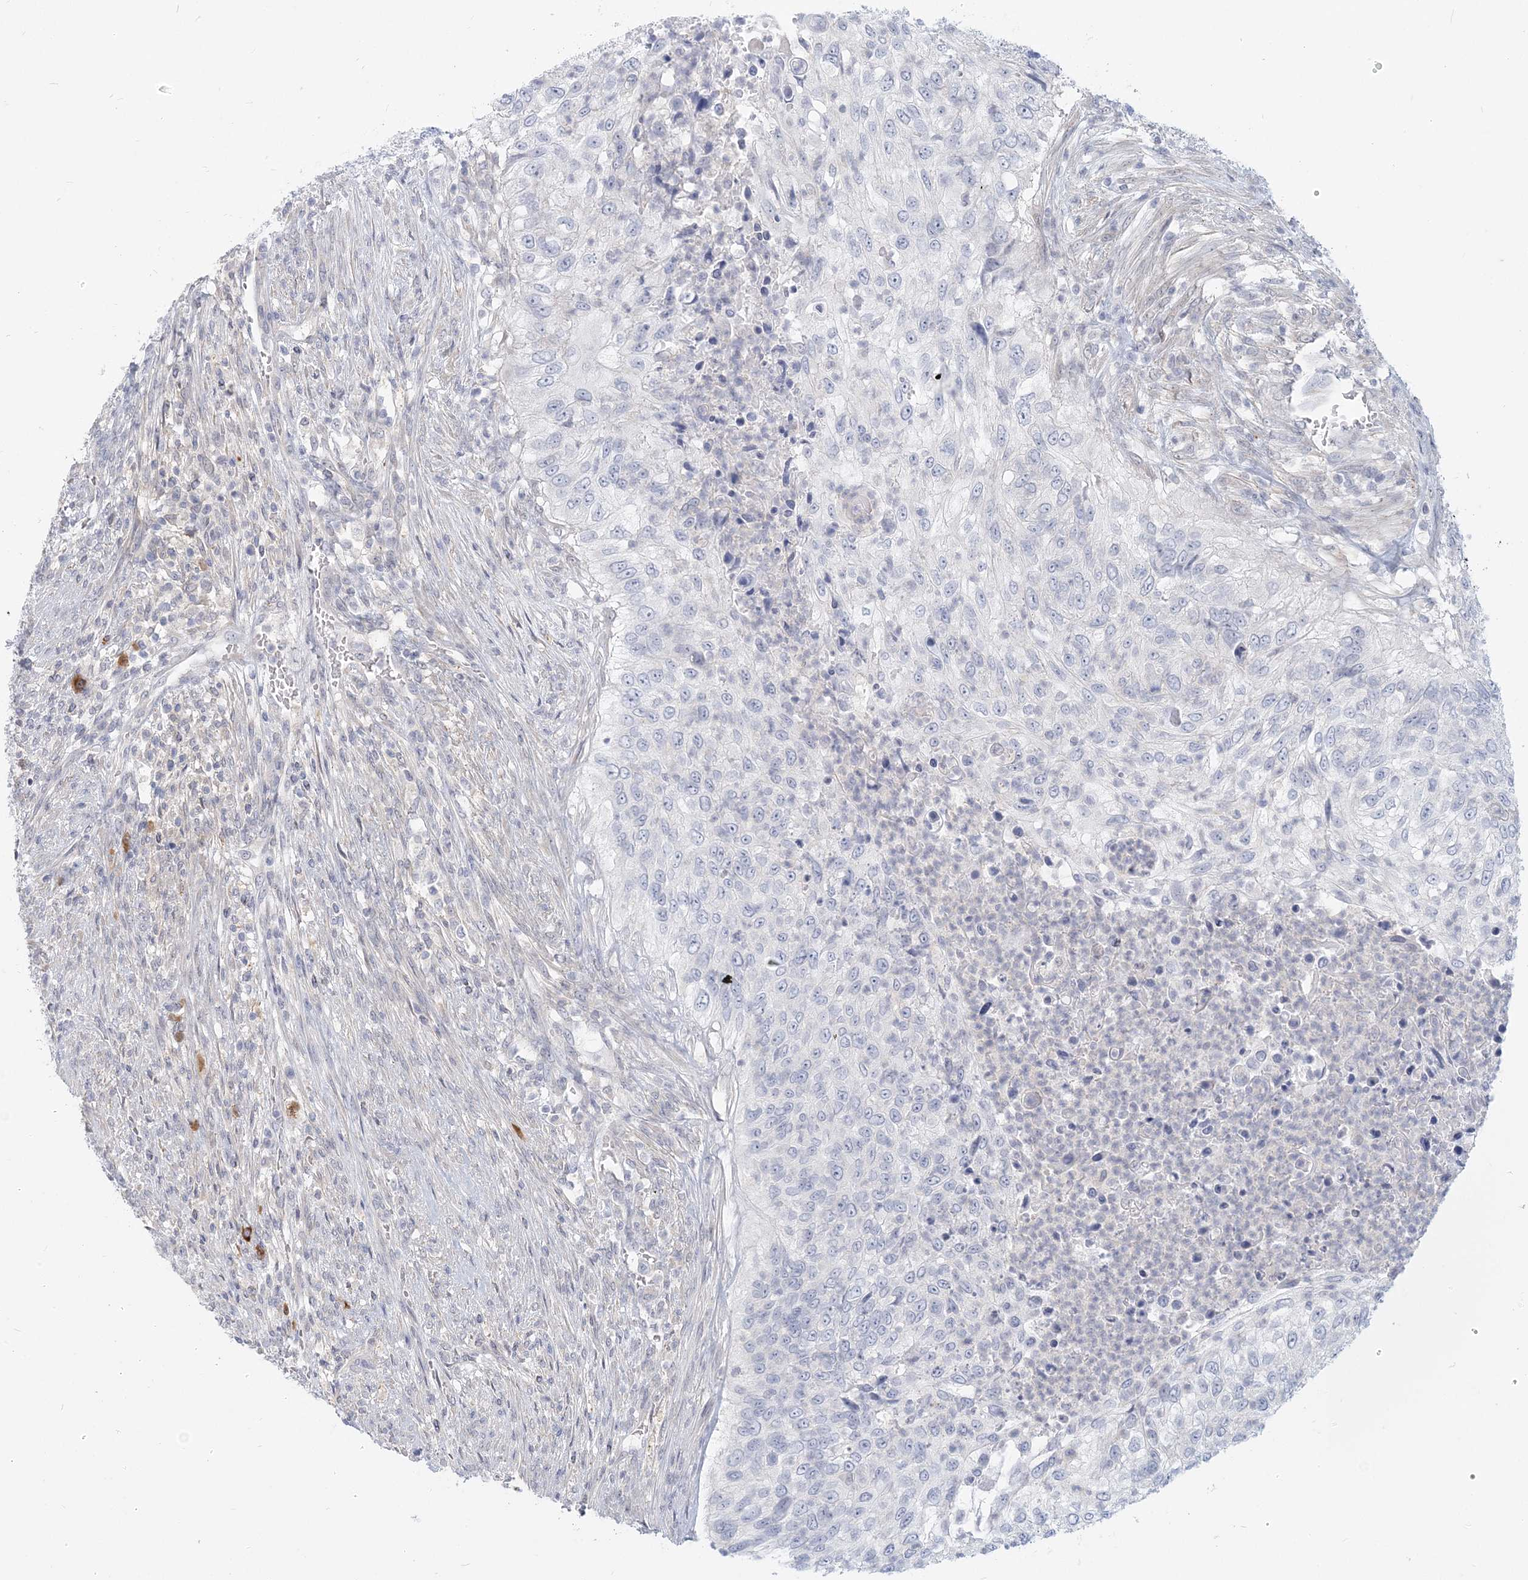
{"staining": {"intensity": "negative", "quantity": "none", "location": "none"}, "tissue": "urothelial cancer", "cell_type": "Tumor cells", "image_type": "cancer", "snomed": [{"axis": "morphology", "description": "Urothelial carcinoma, High grade"}, {"axis": "topography", "description": "Urinary bladder"}], "caption": "Tumor cells show no significant protein expression in urothelial cancer.", "gene": "GMPPA", "patient": {"sex": "female", "age": 60}}